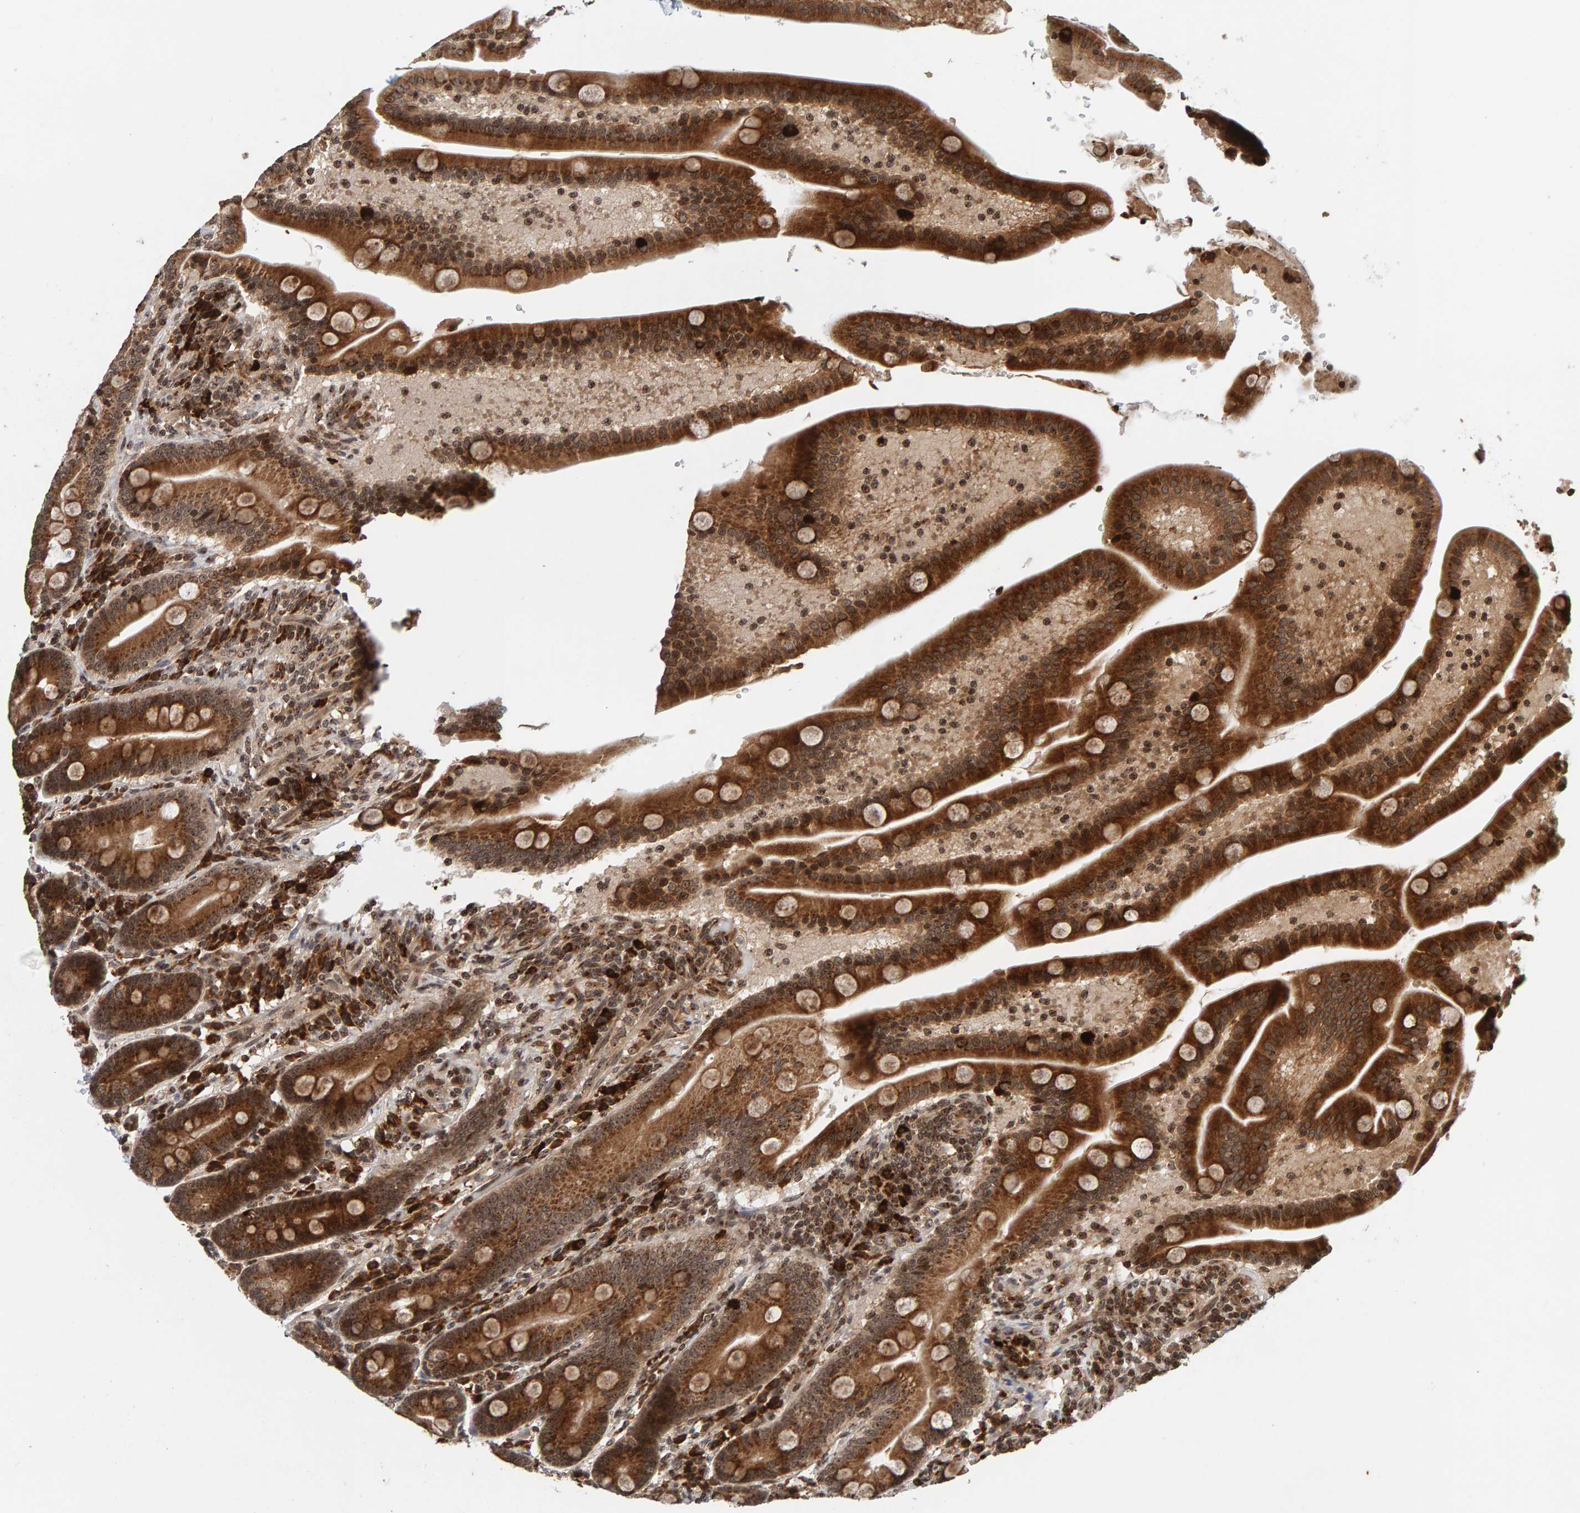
{"staining": {"intensity": "strong", "quantity": ">75%", "location": "cytoplasmic/membranous,nuclear"}, "tissue": "duodenum", "cell_type": "Glandular cells", "image_type": "normal", "snomed": [{"axis": "morphology", "description": "Normal tissue, NOS"}, {"axis": "topography", "description": "Duodenum"}], "caption": "Unremarkable duodenum demonstrates strong cytoplasmic/membranous,nuclear positivity in approximately >75% of glandular cells, visualized by immunohistochemistry. (brown staining indicates protein expression, while blue staining denotes nuclei).", "gene": "CCDC182", "patient": {"sex": "male", "age": 54}}